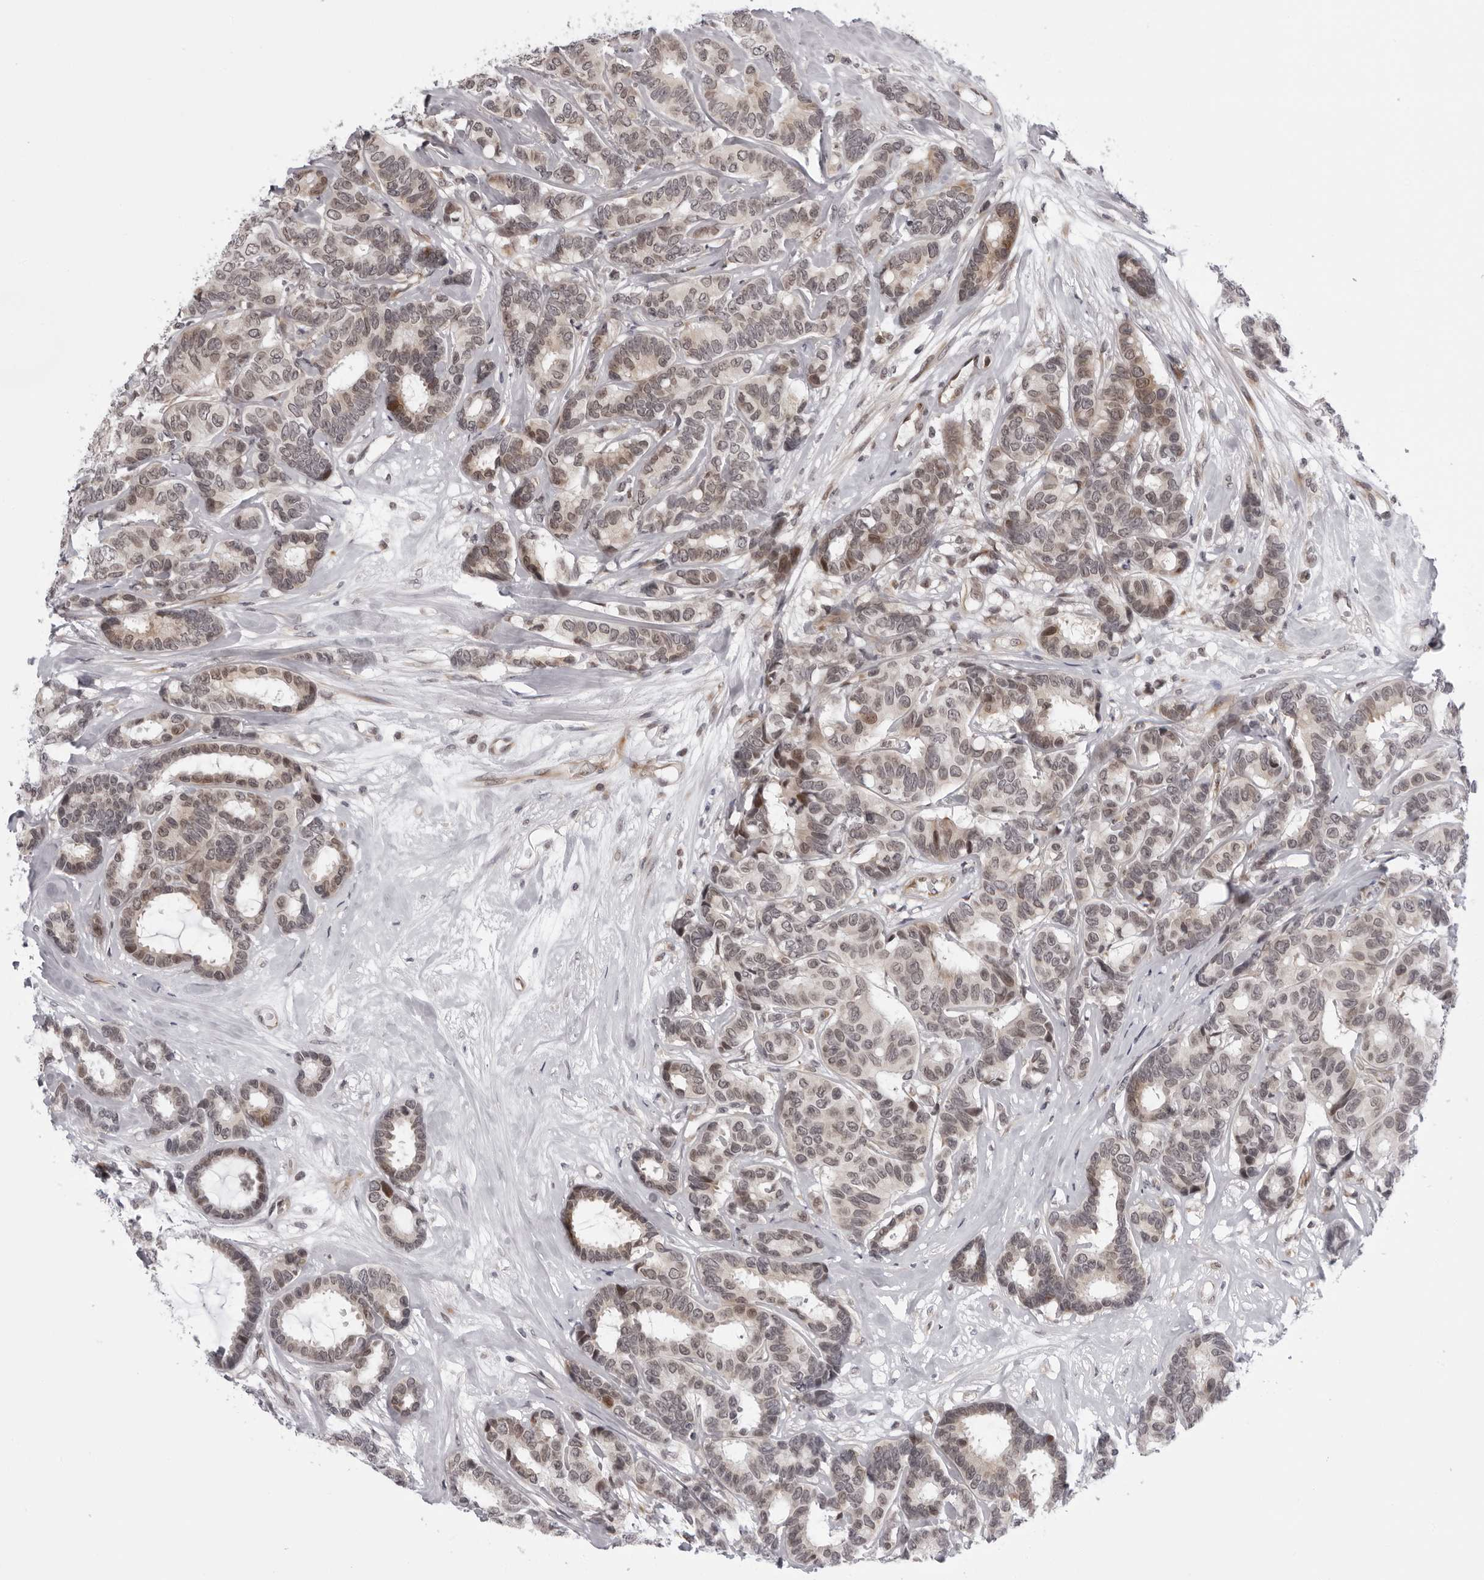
{"staining": {"intensity": "weak", "quantity": "25%-75%", "location": "cytoplasmic/membranous,nuclear"}, "tissue": "breast cancer", "cell_type": "Tumor cells", "image_type": "cancer", "snomed": [{"axis": "morphology", "description": "Duct carcinoma"}, {"axis": "topography", "description": "Breast"}], "caption": "Immunohistochemistry (IHC) of human breast infiltrating ductal carcinoma displays low levels of weak cytoplasmic/membranous and nuclear positivity in approximately 25%-75% of tumor cells.", "gene": "GCSAML", "patient": {"sex": "female", "age": 87}}